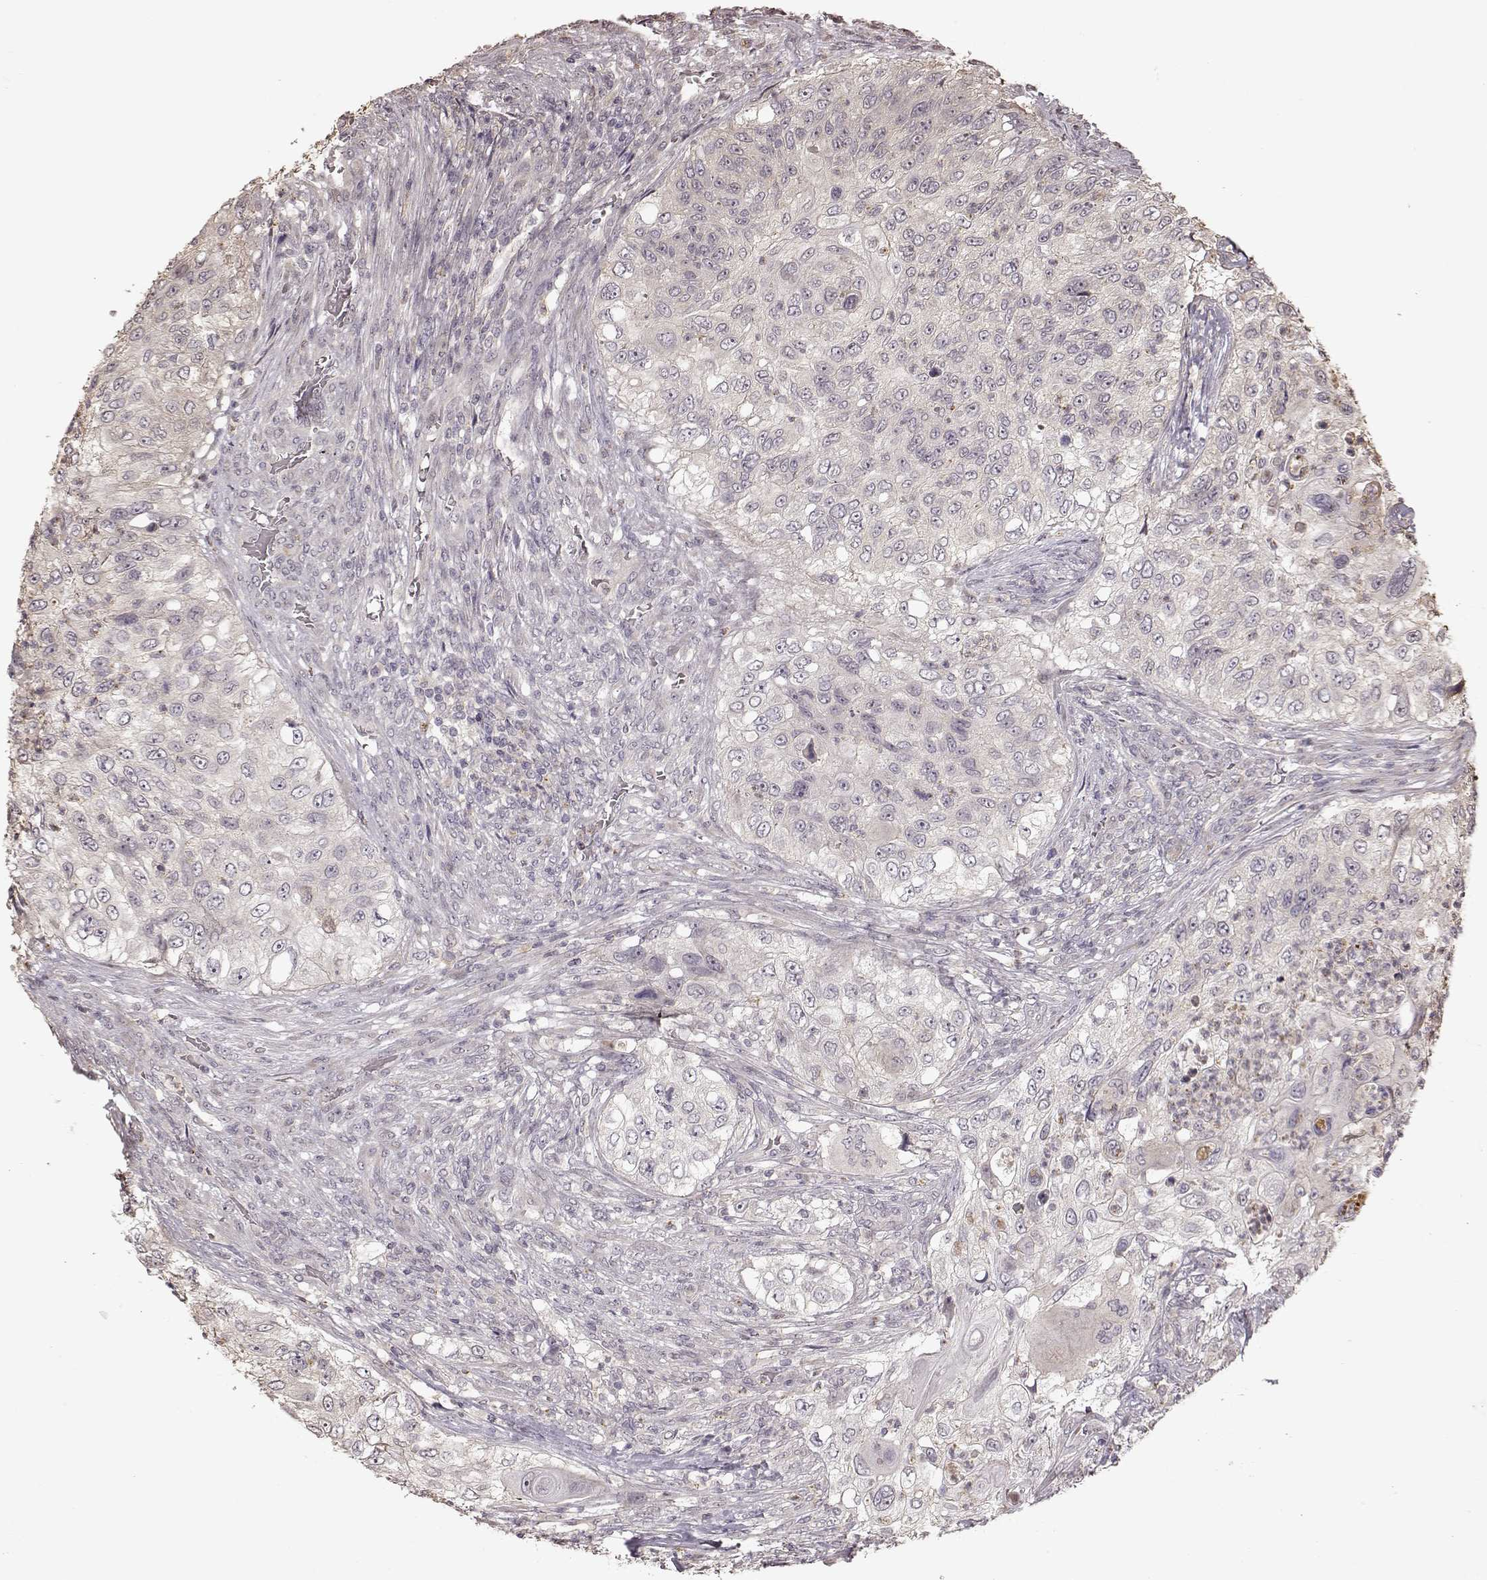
{"staining": {"intensity": "negative", "quantity": "none", "location": "none"}, "tissue": "urothelial cancer", "cell_type": "Tumor cells", "image_type": "cancer", "snomed": [{"axis": "morphology", "description": "Urothelial carcinoma, High grade"}, {"axis": "topography", "description": "Urinary bladder"}], "caption": "Protein analysis of urothelial cancer demonstrates no significant expression in tumor cells. (DAB IHC with hematoxylin counter stain).", "gene": "CRB1", "patient": {"sex": "female", "age": 60}}